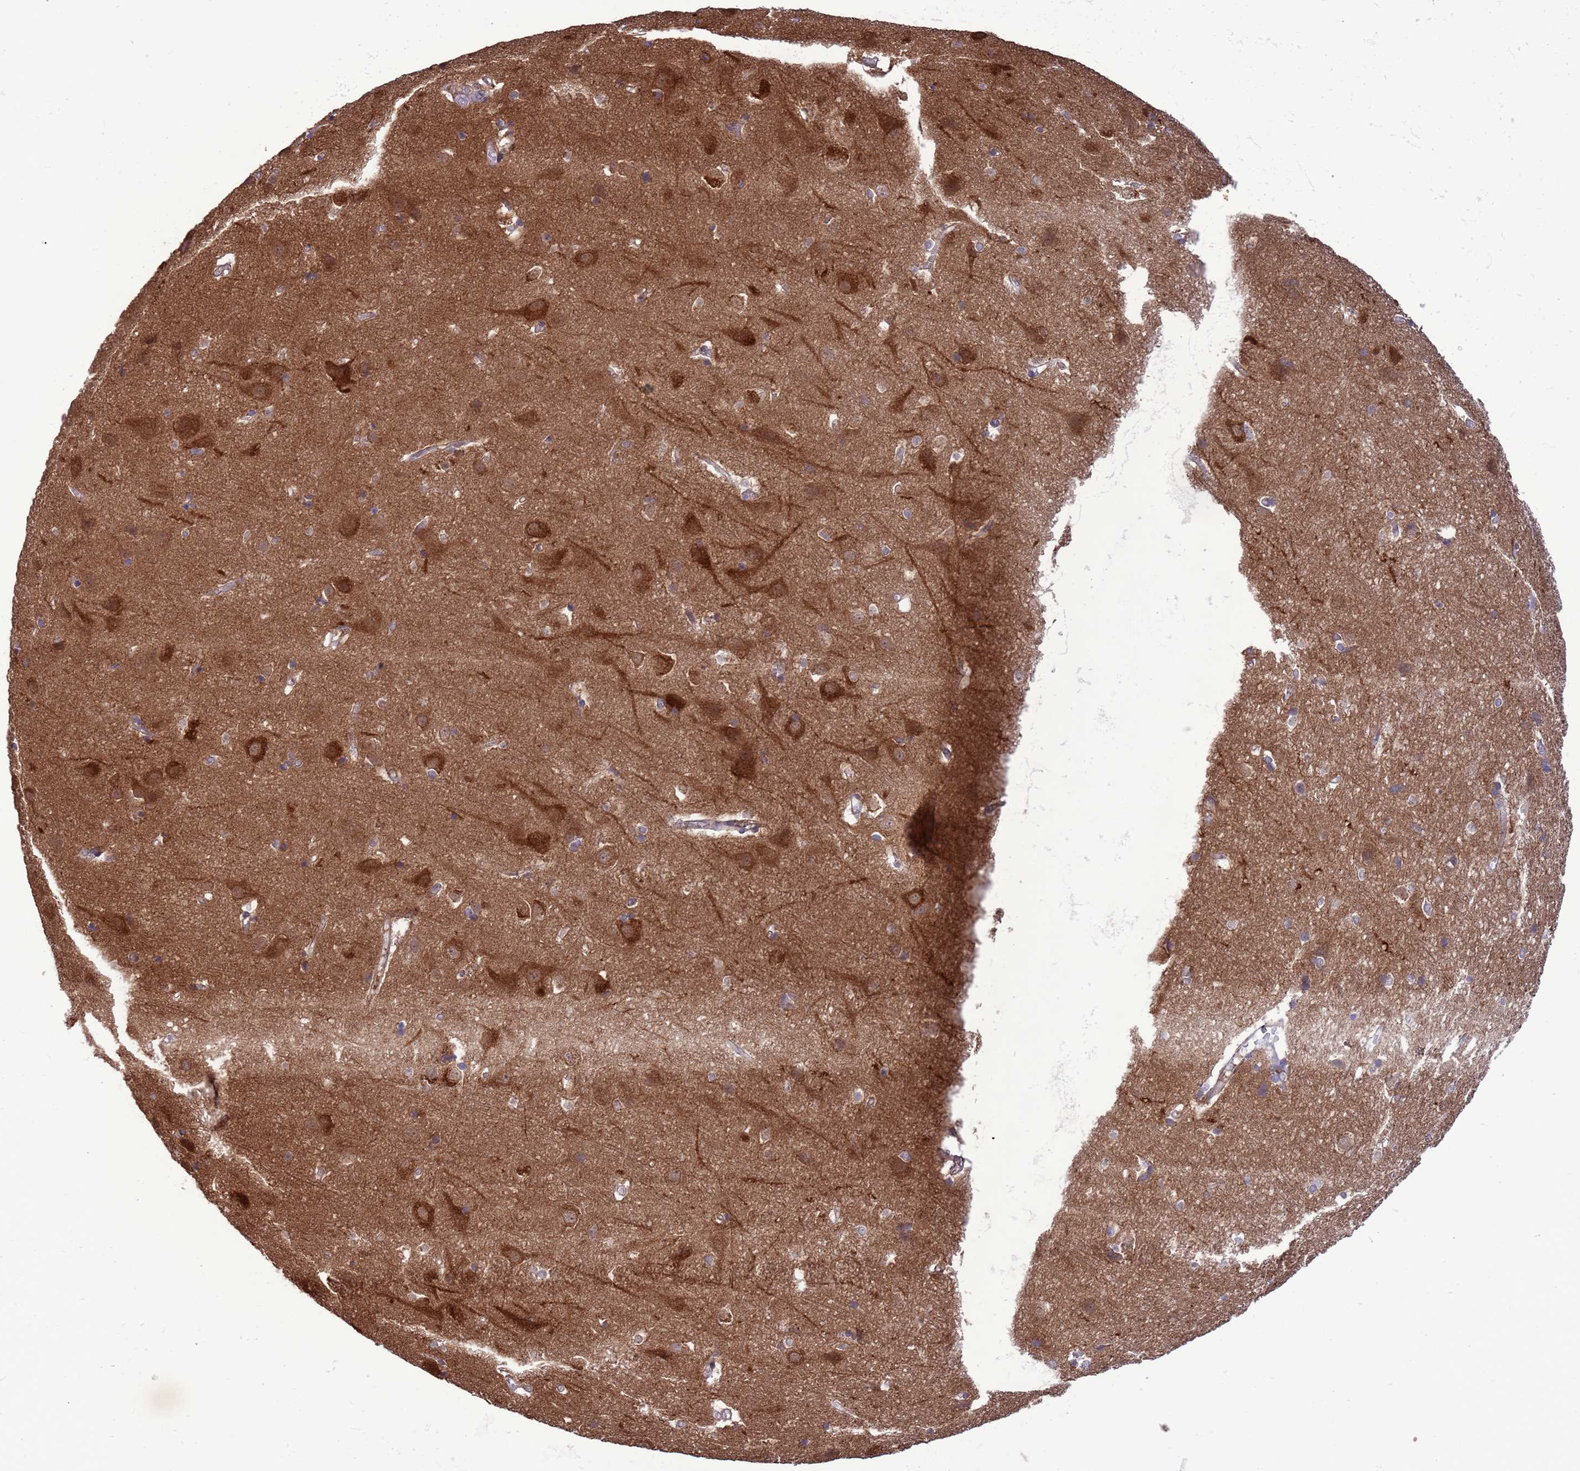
{"staining": {"intensity": "negative", "quantity": "none", "location": "none"}, "tissue": "cerebral cortex", "cell_type": "Endothelial cells", "image_type": "normal", "snomed": [{"axis": "morphology", "description": "Normal tissue, NOS"}, {"axis": "topography", "description": "Cerebral cortex"}], "caption": "Immunohistochemistry (IHC) histopathology image of normal cerebral cortex stained for a protein (brown), which exhibits no expression in endothelial cells. Brightfield microscopy of immunohistochemistry (IHC) stained with DAB (3,3'-diaminobenzidine) (brown) and hematoxylin (blue), captured at high magnification.", "gene": "GJA10", "patient": {"sex": "male", "age": 54}}